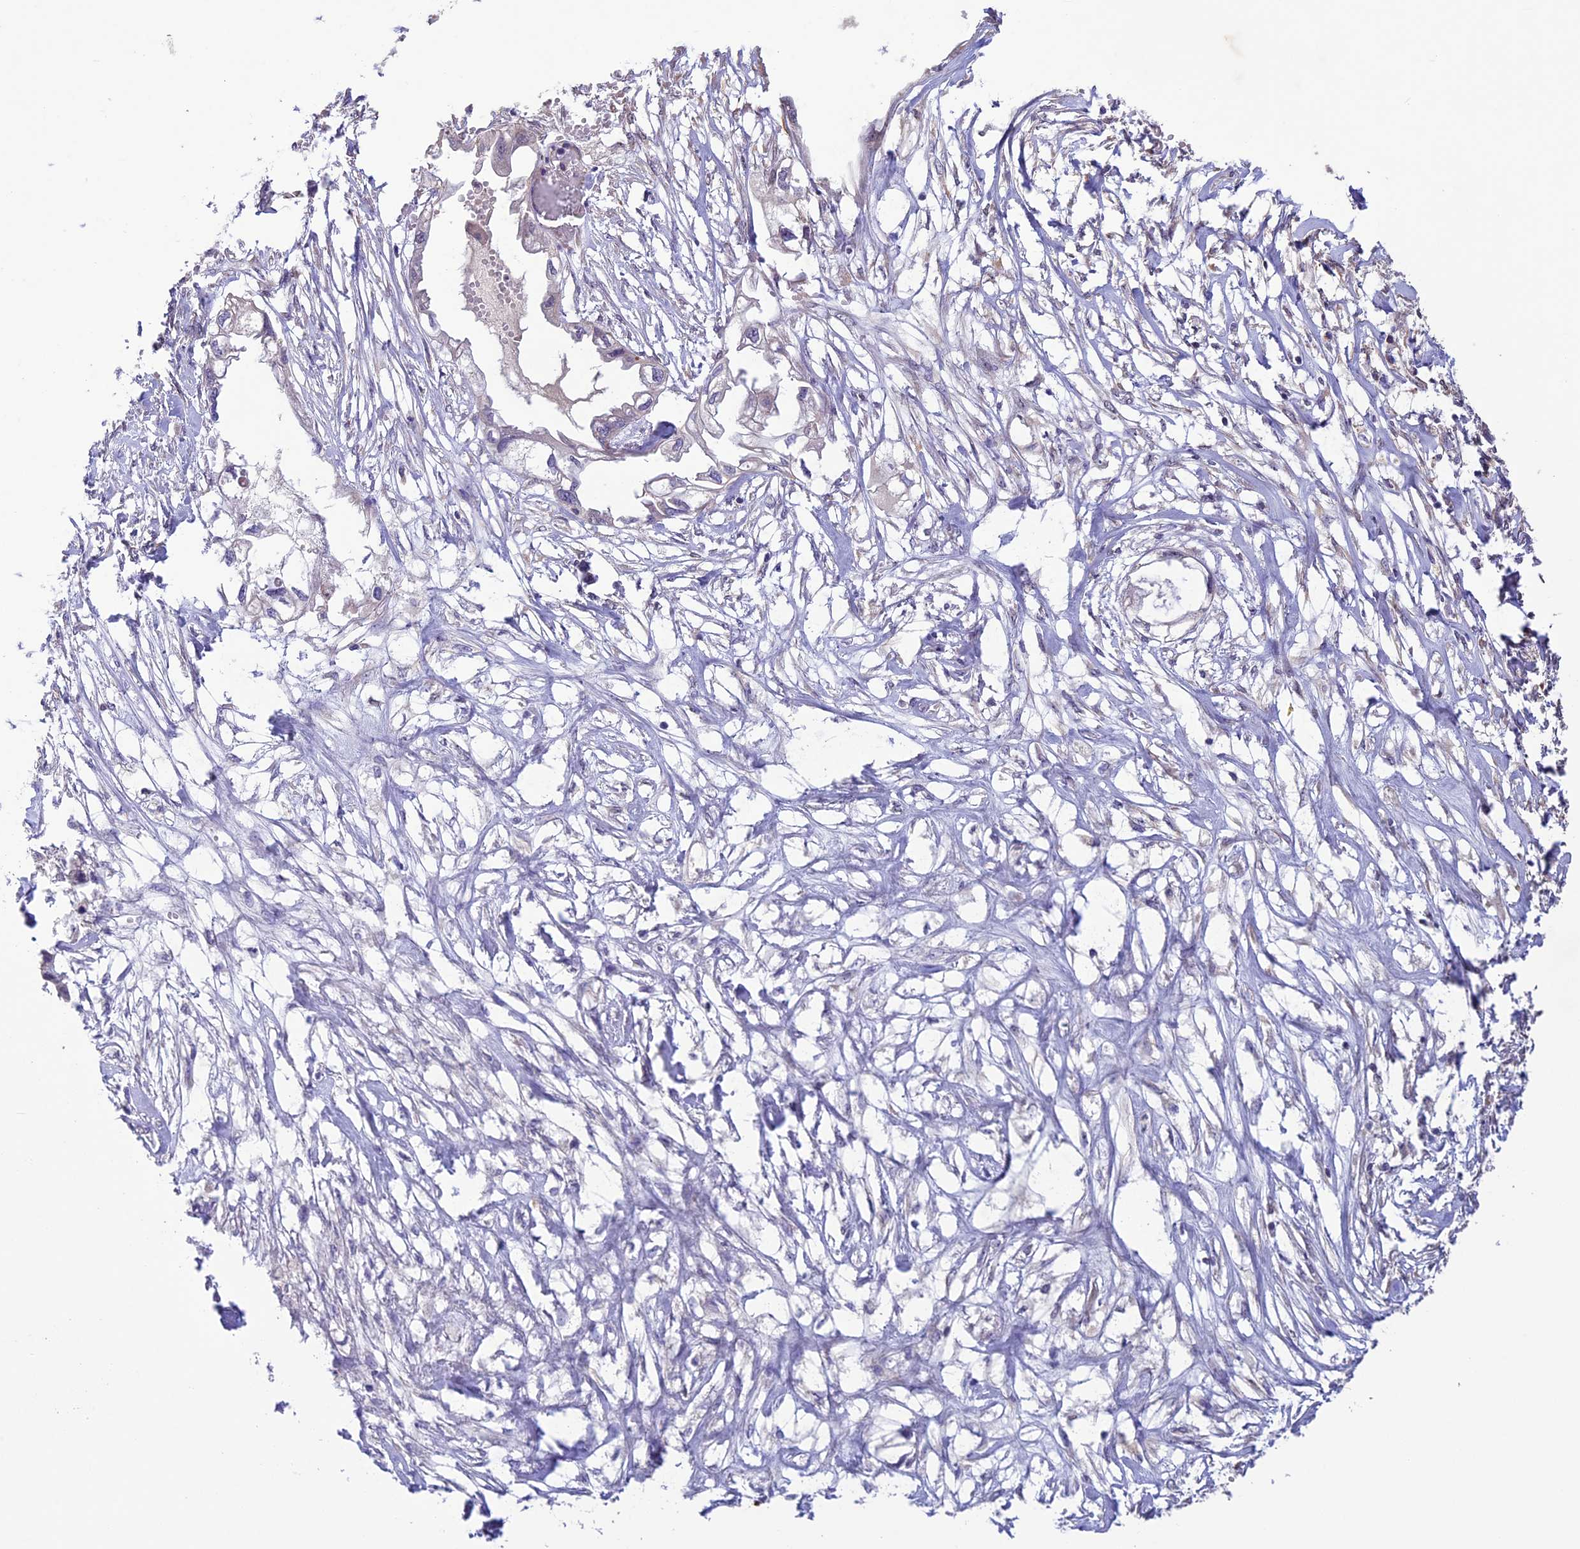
{"staining": {"intensity": "negative", "quantity": "none", "location": "none"}, "tissue": "endometrial cancer", "cell_type": "Tumor cells", "image_type": "cancer", "snomed": [{"axis": "morphology", "description": "Adenocarcinoma, NOS"}, {"axis": "morphology", "description": "Adenocarcinoma, metastatic, NOS"}, {"axis": "topography", "description": "Adipose tissue"}, {"axis": "topography", "description": "Endometrium"}], "caption": "High power microscopy histopathology image of an immunohistochemistry (IHC) image of endometrial cancer, revealing no significant expression in tumor cells.", "gene": "C3orf70", "patient": {"sex": "female", "age": 67}}